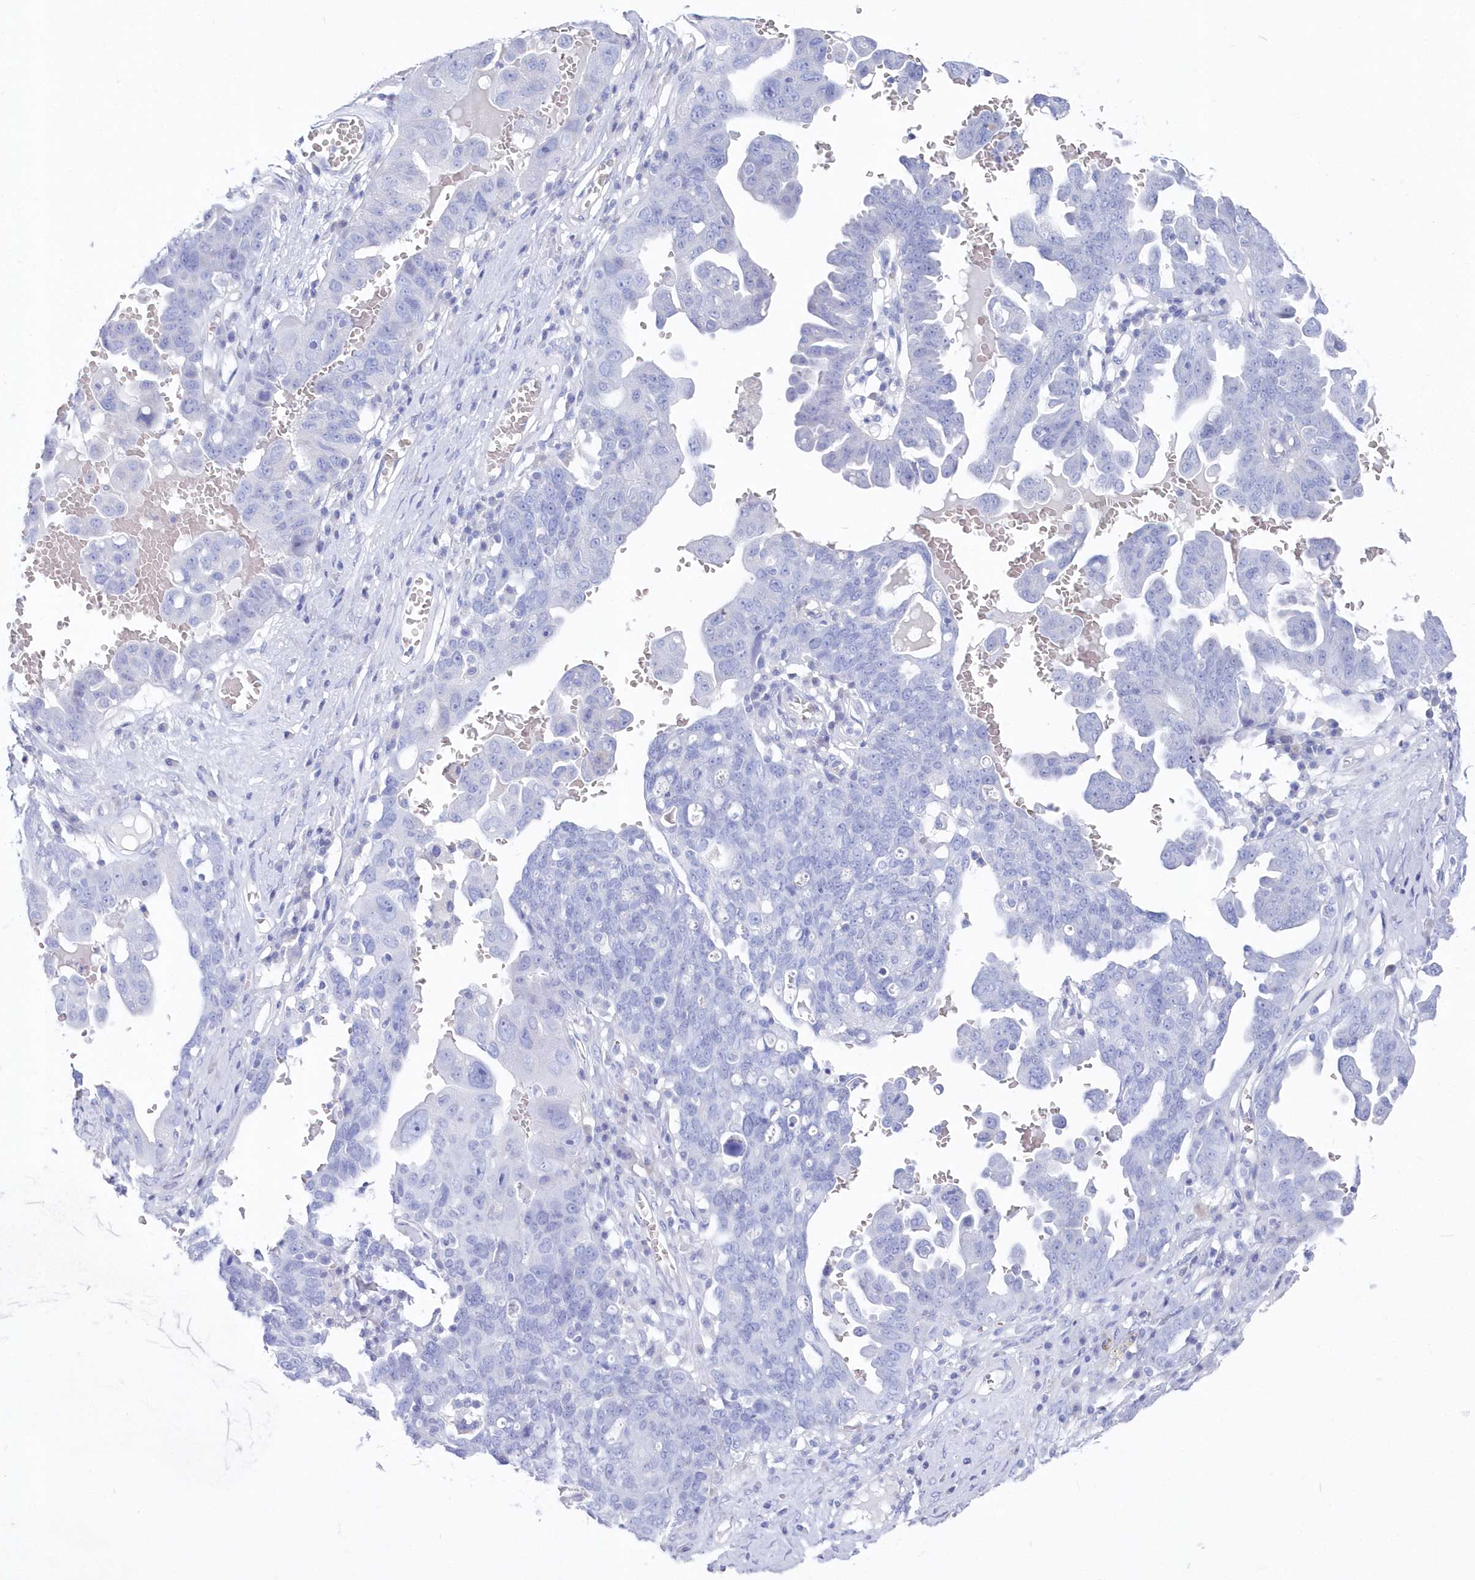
{"staining": {"intensity": "negative", "quantity": "none", "location": "none"}, "tissue": "ovarian cancer", "cell_type": "Tumor cells", "image_type": "cancer", "snomed": [{"axis": "morphology", "description": "Carcinoma, endometroid"}, {"axis": "topography", "description": "Ovary"}], "caption": "IHC micrograph of neoplastic tissue: ovarian cancer stained with DAB (3,3'-diaminobenzidine) shows no significant protein positivity in tumor cells.", "gene": "CSNK1G2", "patient": {"sex": "female", "age": 62}}